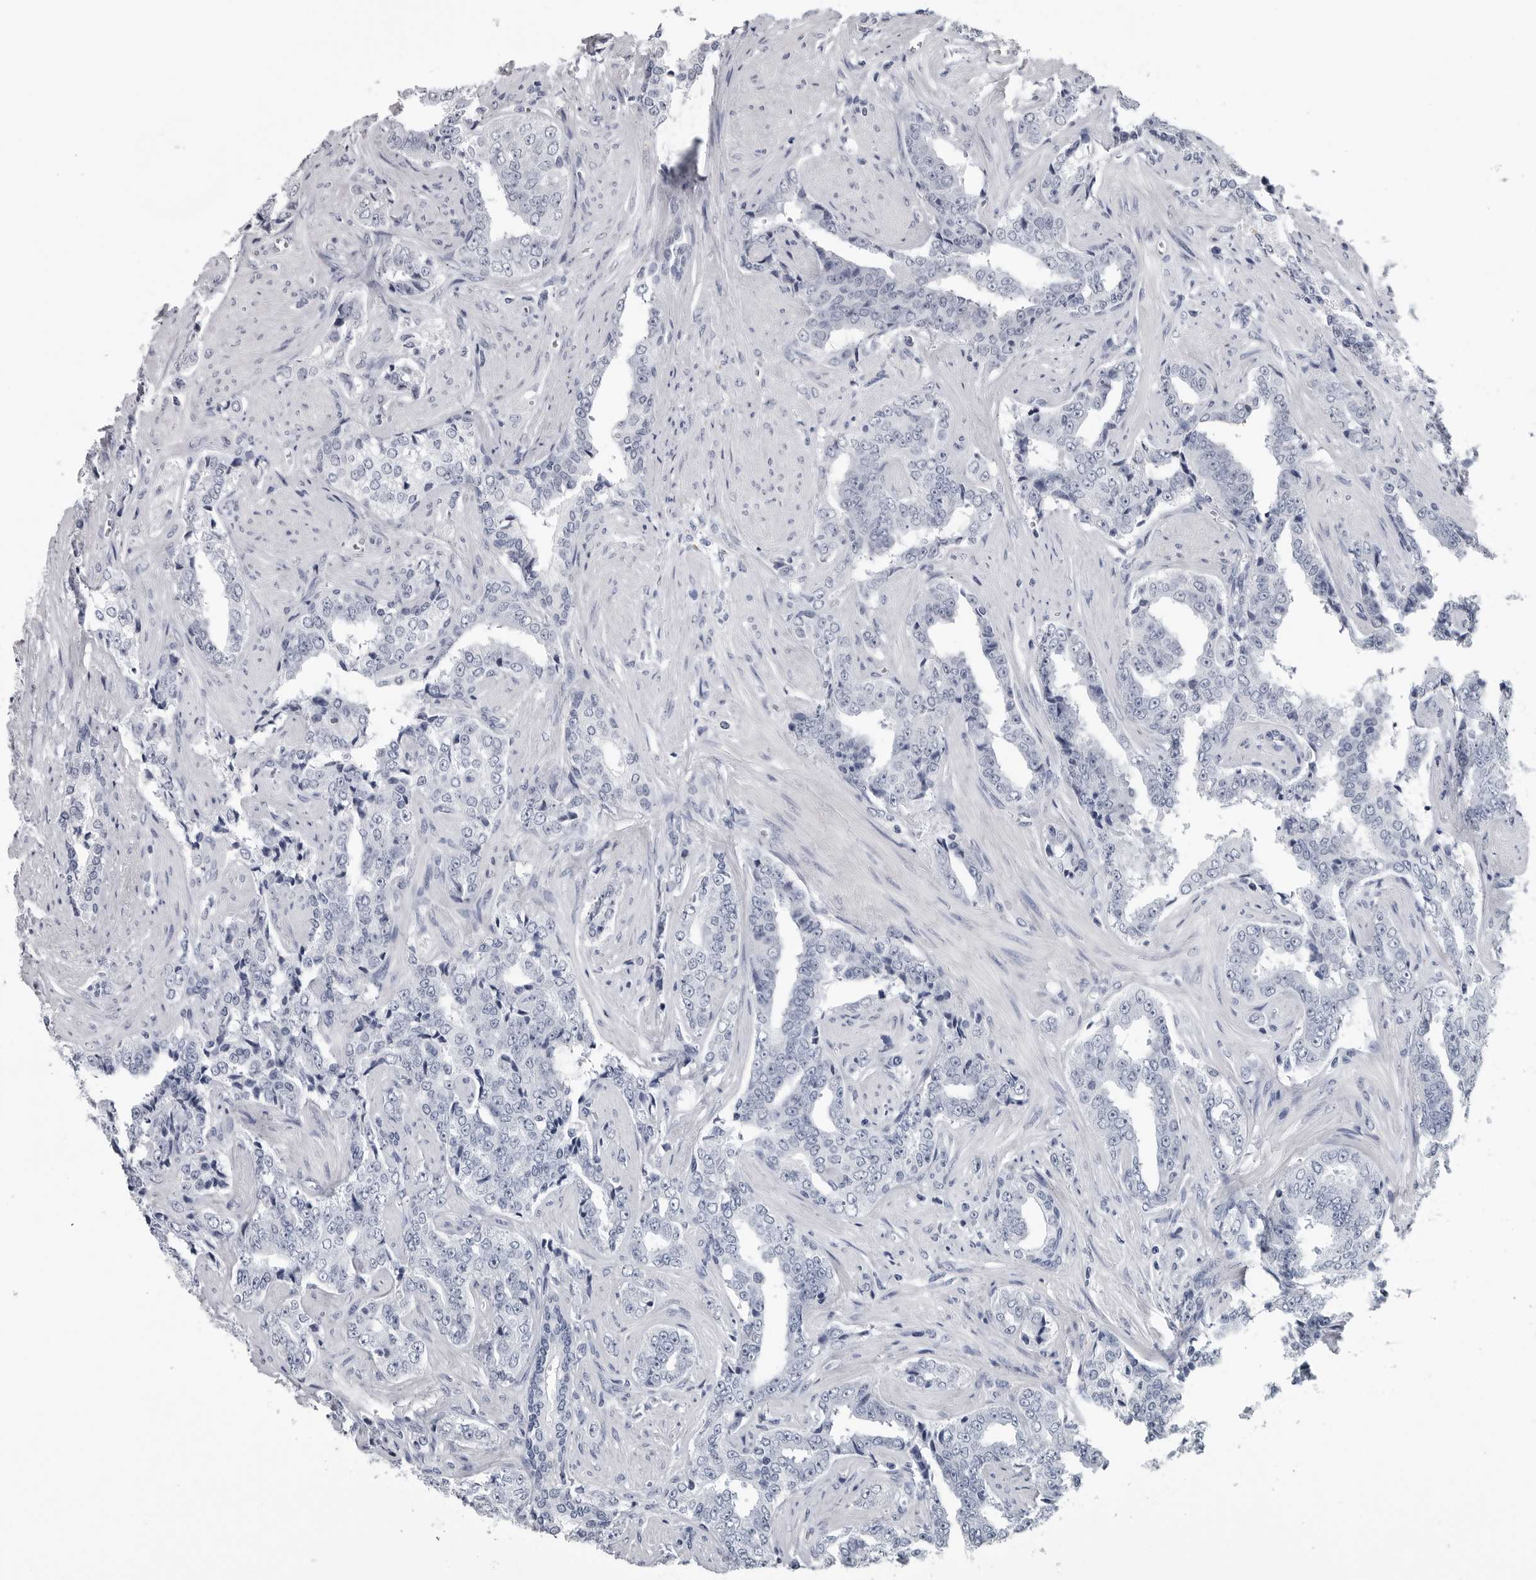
{"staining": {"intensity": "negative", "quantity": "none", "location": "none"}, "tissue": "prostate cancer", "cell_type": "Tumor cells", "image_type": "cancer", "snomed": [{"axis": "morphology", "description": "Adenocarcinoma, High grade"}, {"axis": "topography", "description": "Prostate"}], "caption": "The immunohistochemistry image has no significant staining in tumor cells of adenocarcinoma (high-grade) (prostate) tissue. The staining is performed using DAB brown chromogen with nuclei counter-stained in using hematoxylin.", "gene": "AMPD1", "patient": {"sex": "male", "age": 71}}